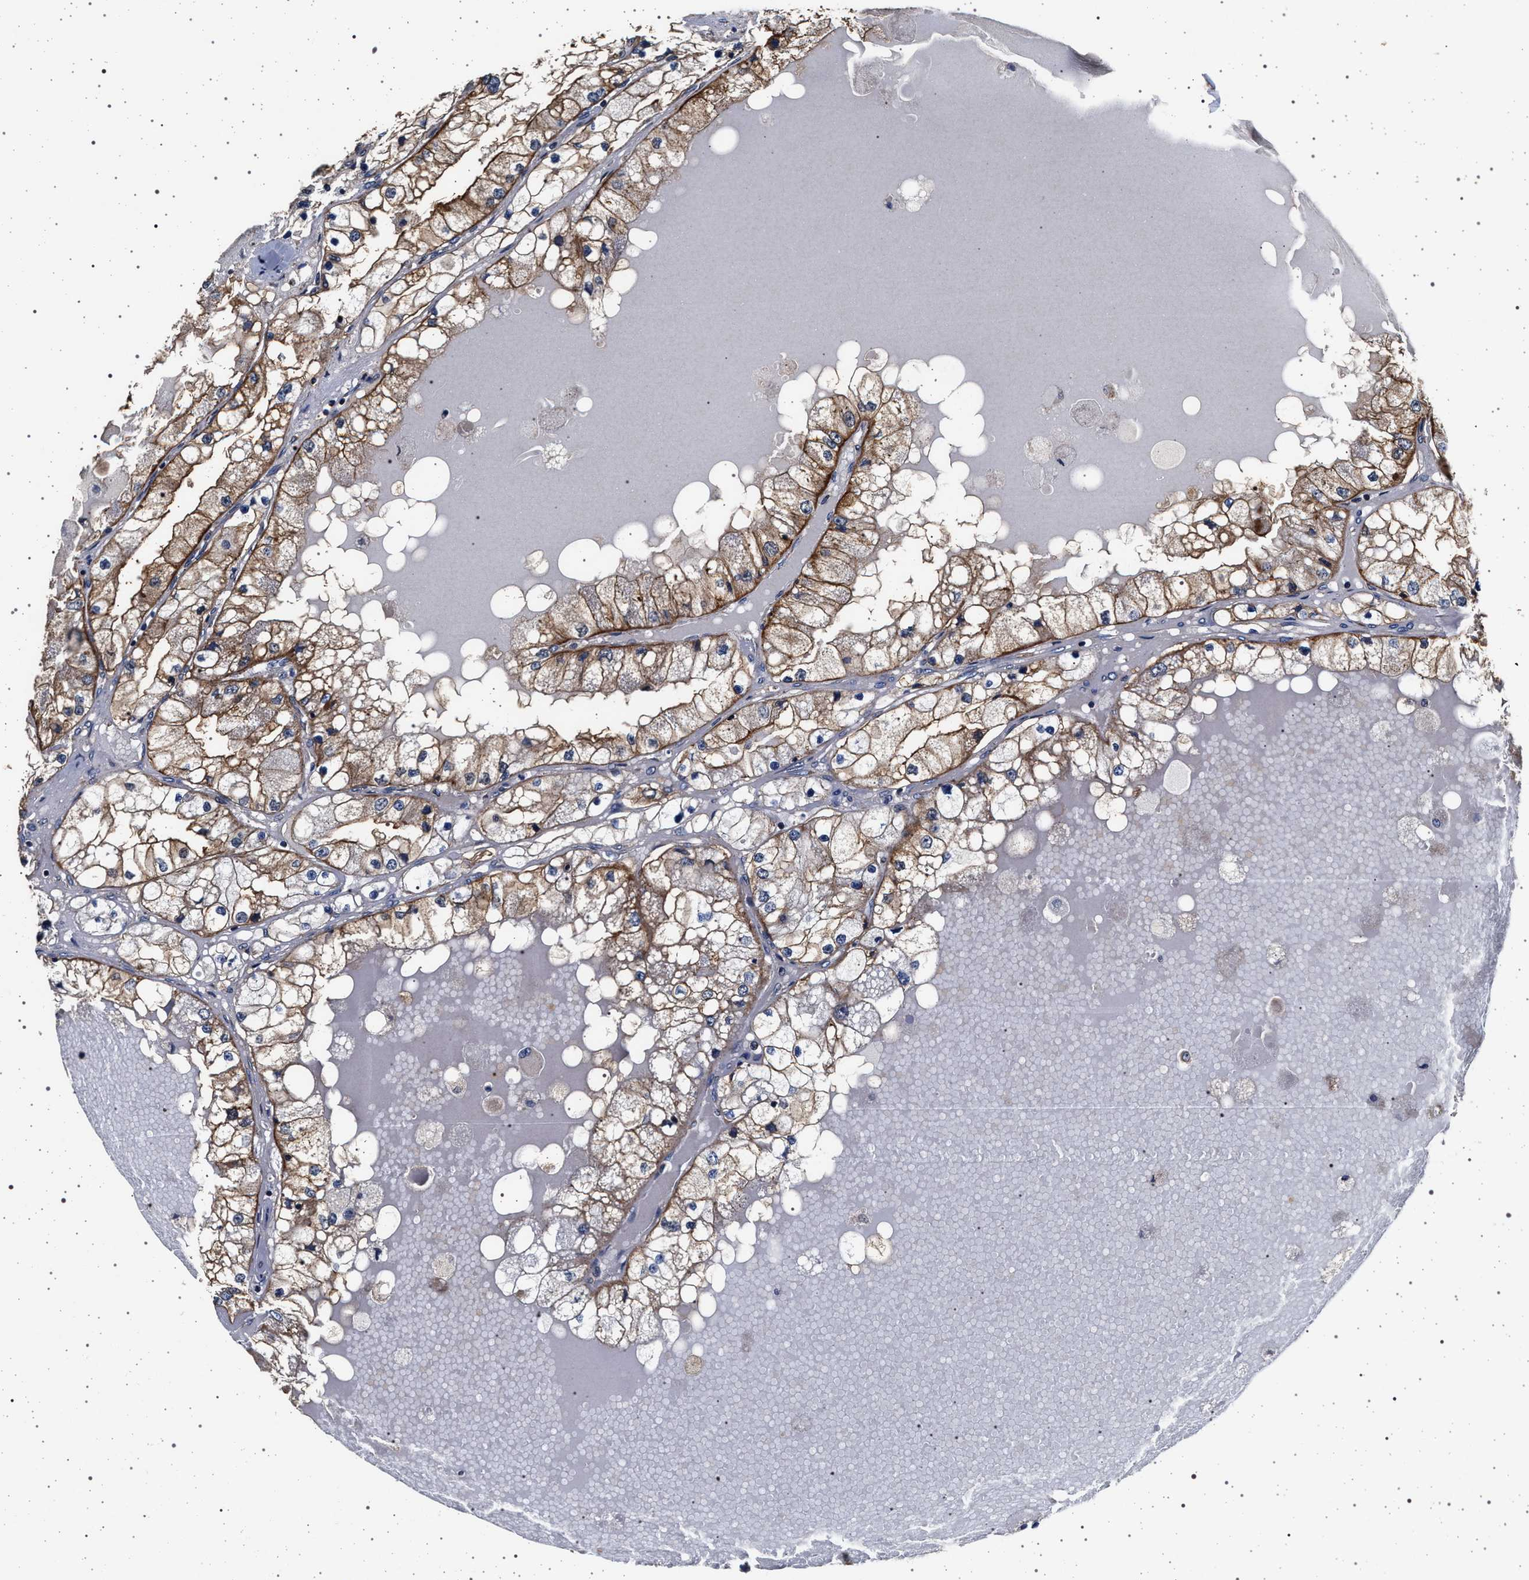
{"staining": {"intensity": "moderate", "quantity": ">75%", "location": "cytoplasmic/membranous"}, "tissue": "renal cancer", "cell_type": "Tumor cells", "image_type": "cancer", "snomed": [{"axis": "morphology", "description": "Adenocarcinoma, NOS"}, {"axis": "topography", "description": "Kidney"}], "caption": "Moderate cytoplasmic/membranous positivity for a protein is seen in approximately >75% of tumor cells of adenocarcinoma (renal) using immunohistochemistry.", "gene": "MAP3K2", "patient": {"sex": "male", "age": 68}}